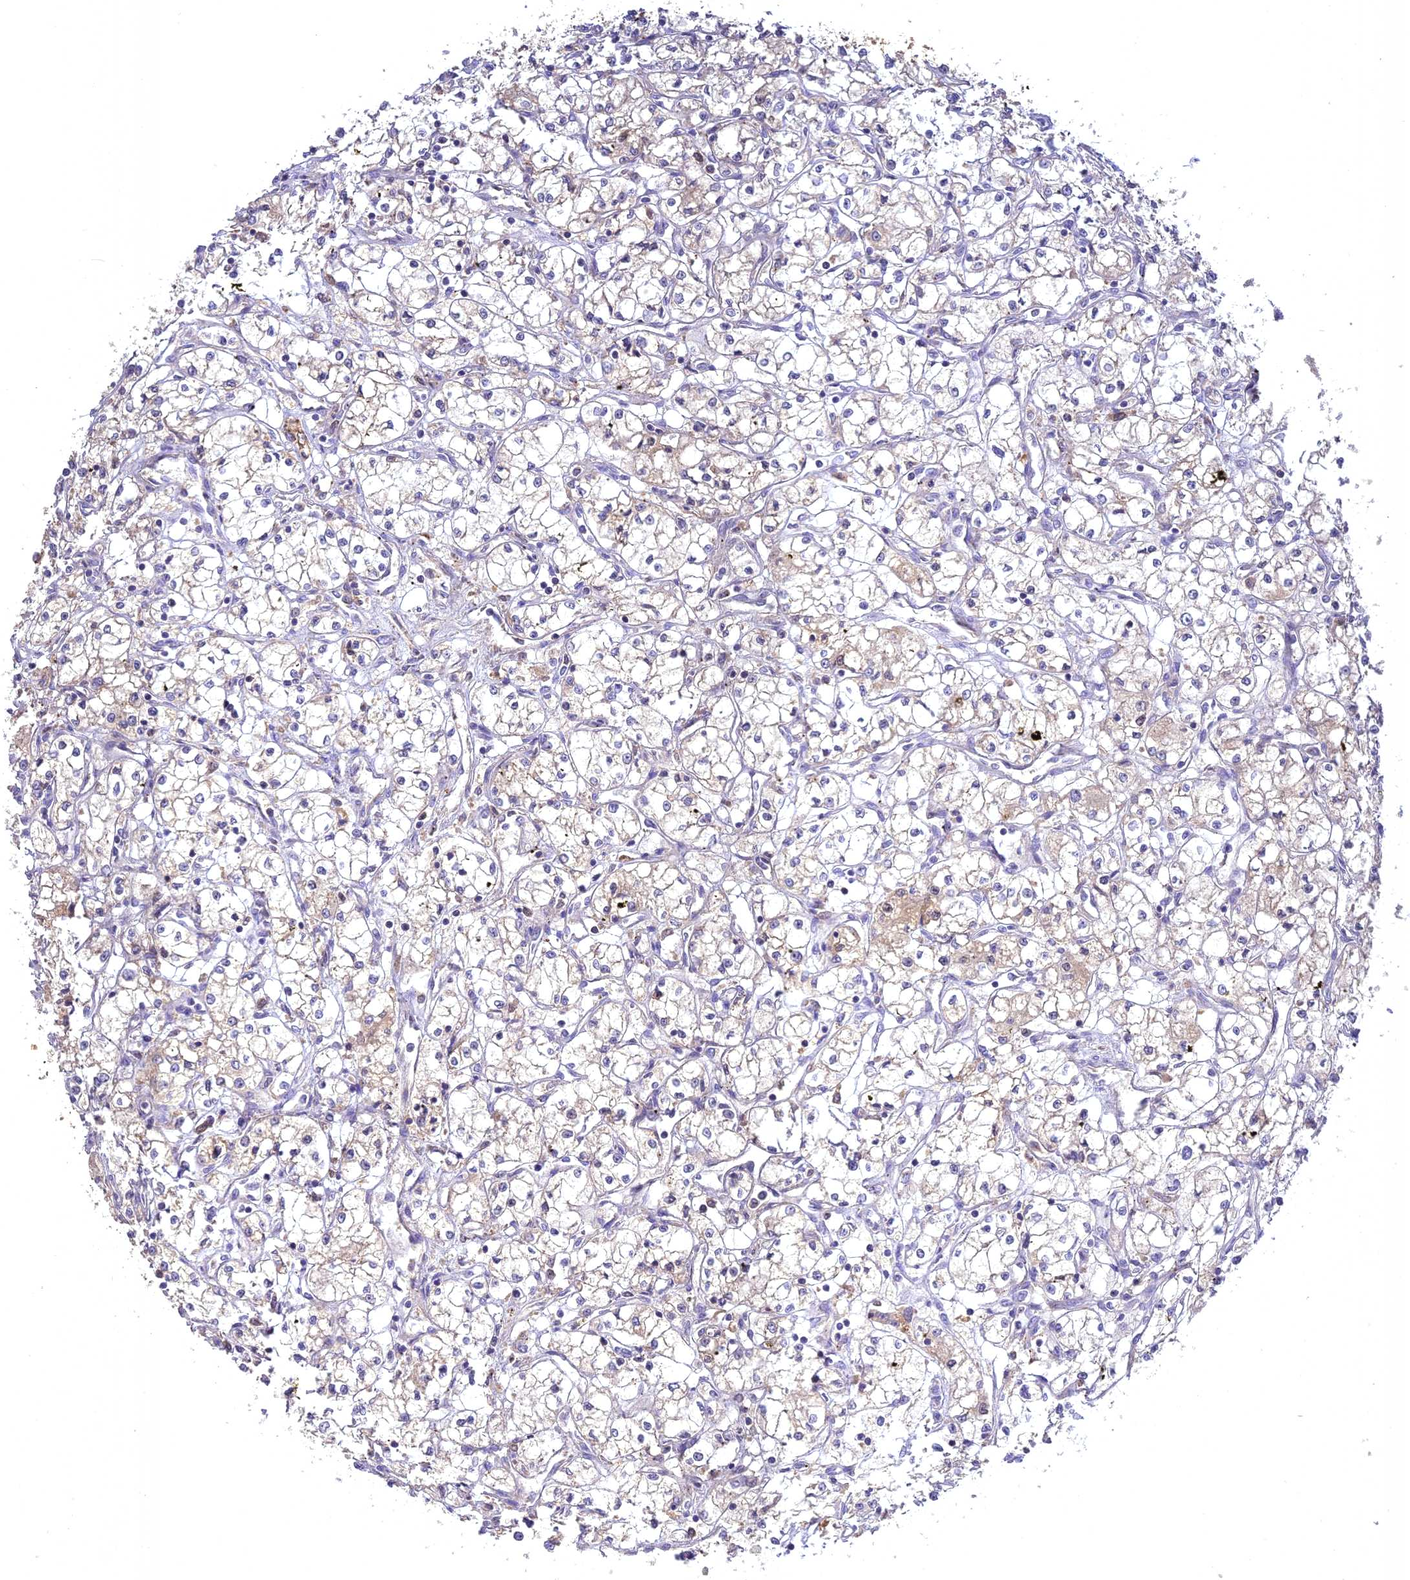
{"staining": {"intensity": "negative", "quantity": "none", "location": "none"}, "tissue": "renal cancer", "cell_type": "Tumor cells", "image_type": "cancer", "snomed": [{"axis": "morphology", "description": "Adenocarcinoma, NOS"}, {"axis": "topography", "description": "Kidney"}], "caption": "DAB (3,3'-diaminobenzidine) immunohistochemical staining of human renal cancer (adenocarcinoma) exhibits no significant expression in tumor cells.", "gene": "NUDT8", "patient": {"sex": "male", "age": 59}}